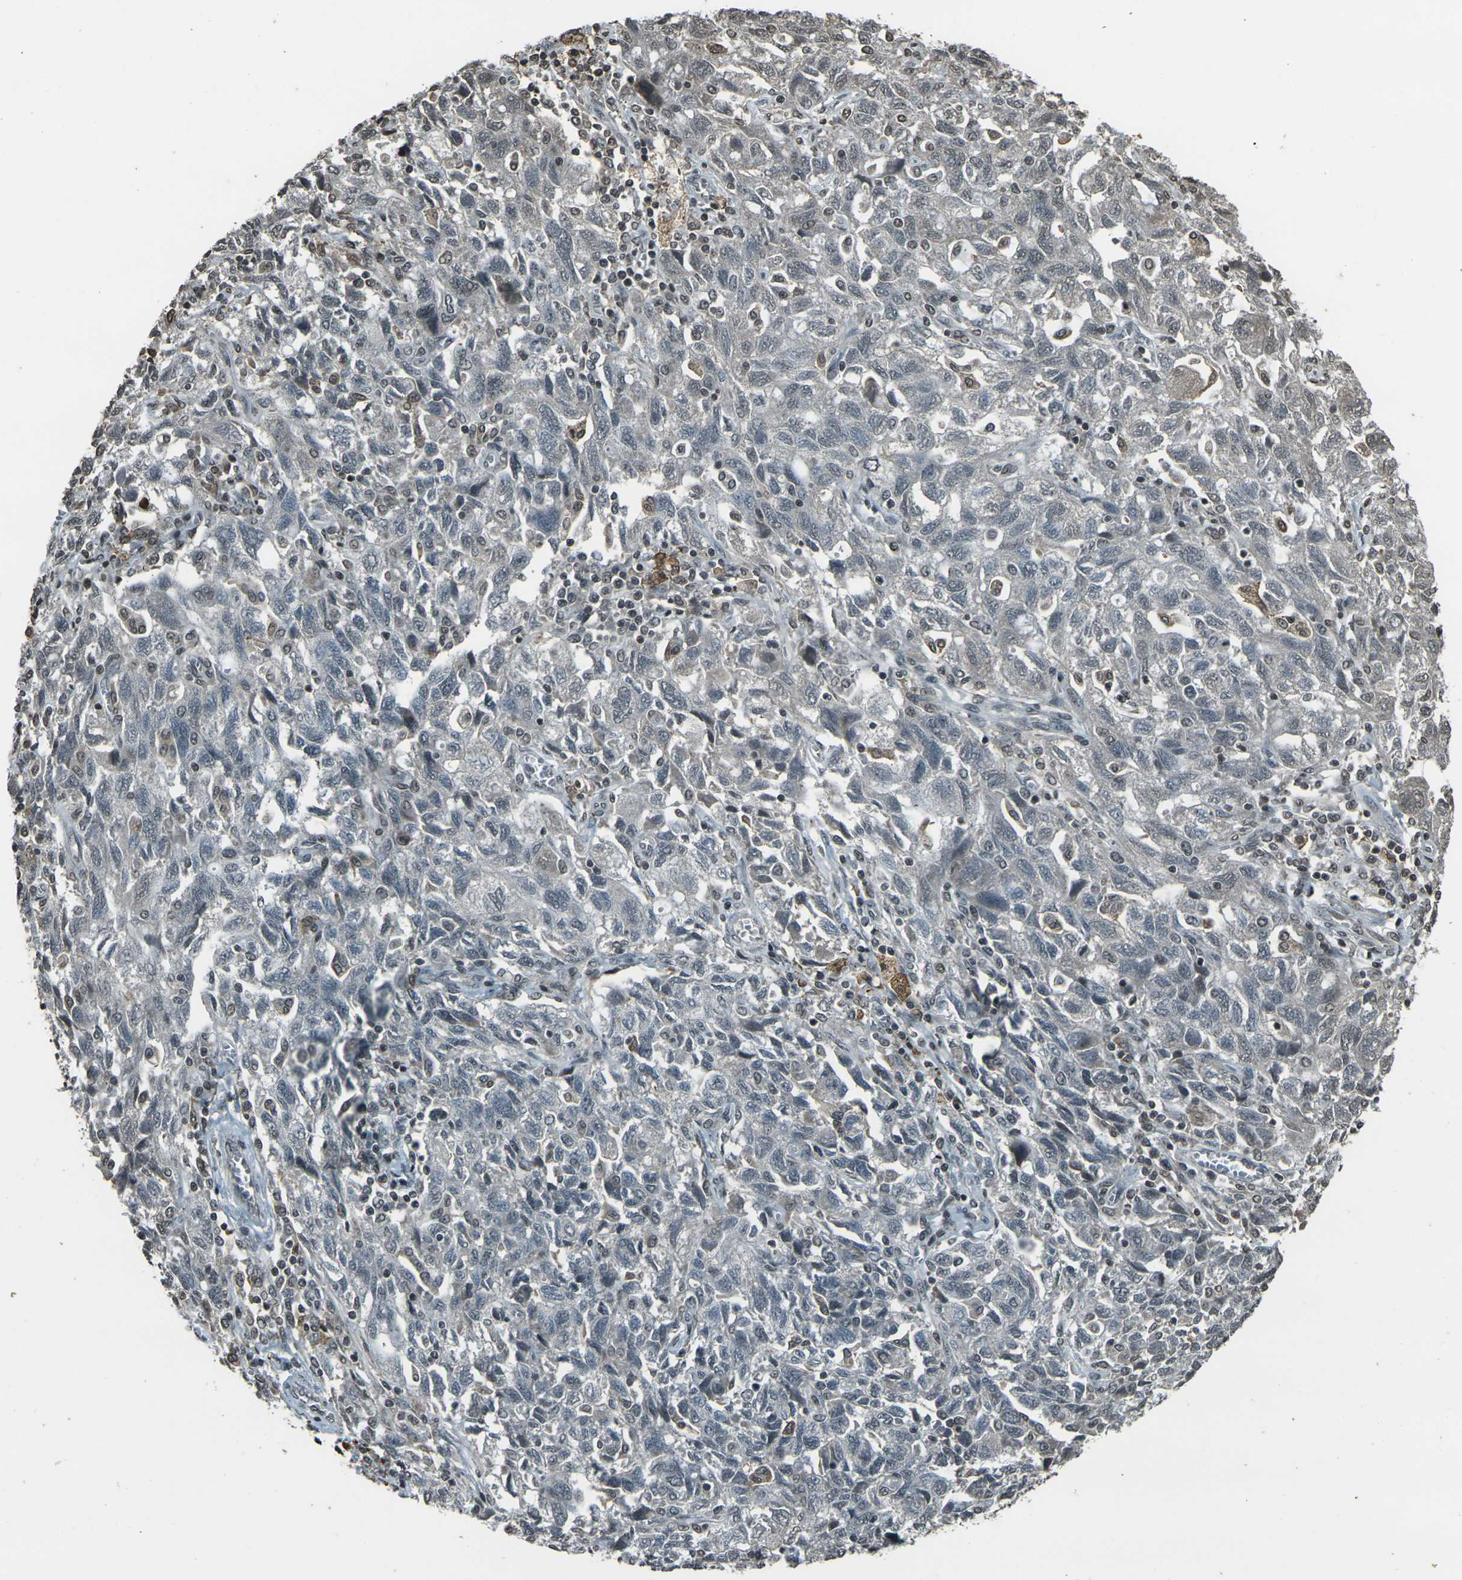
{"staining": {"intensity": "weak", "quantity": "<25%", "location": "nuclear"}, "tissue": "ovarian cancer", "cell_type": "Tumor cells", "image_type": "cancer", "snomed": [{"axis": "morphology", "description": "Carcinoma, NOS"}, {"axis": "morphology", "description": "Cystadenocarcinoma, serous, NOS"}, {"axis": "topography", "description": "Ovary"}], "caption": "High power microscopy photomicrograph of an immunohistochemistry histopathology image of ovarian cancer, revealing no significant staining in tumor cells.", "gene": "PRPF8", "patient": {"sex": "female", "age": 69}}